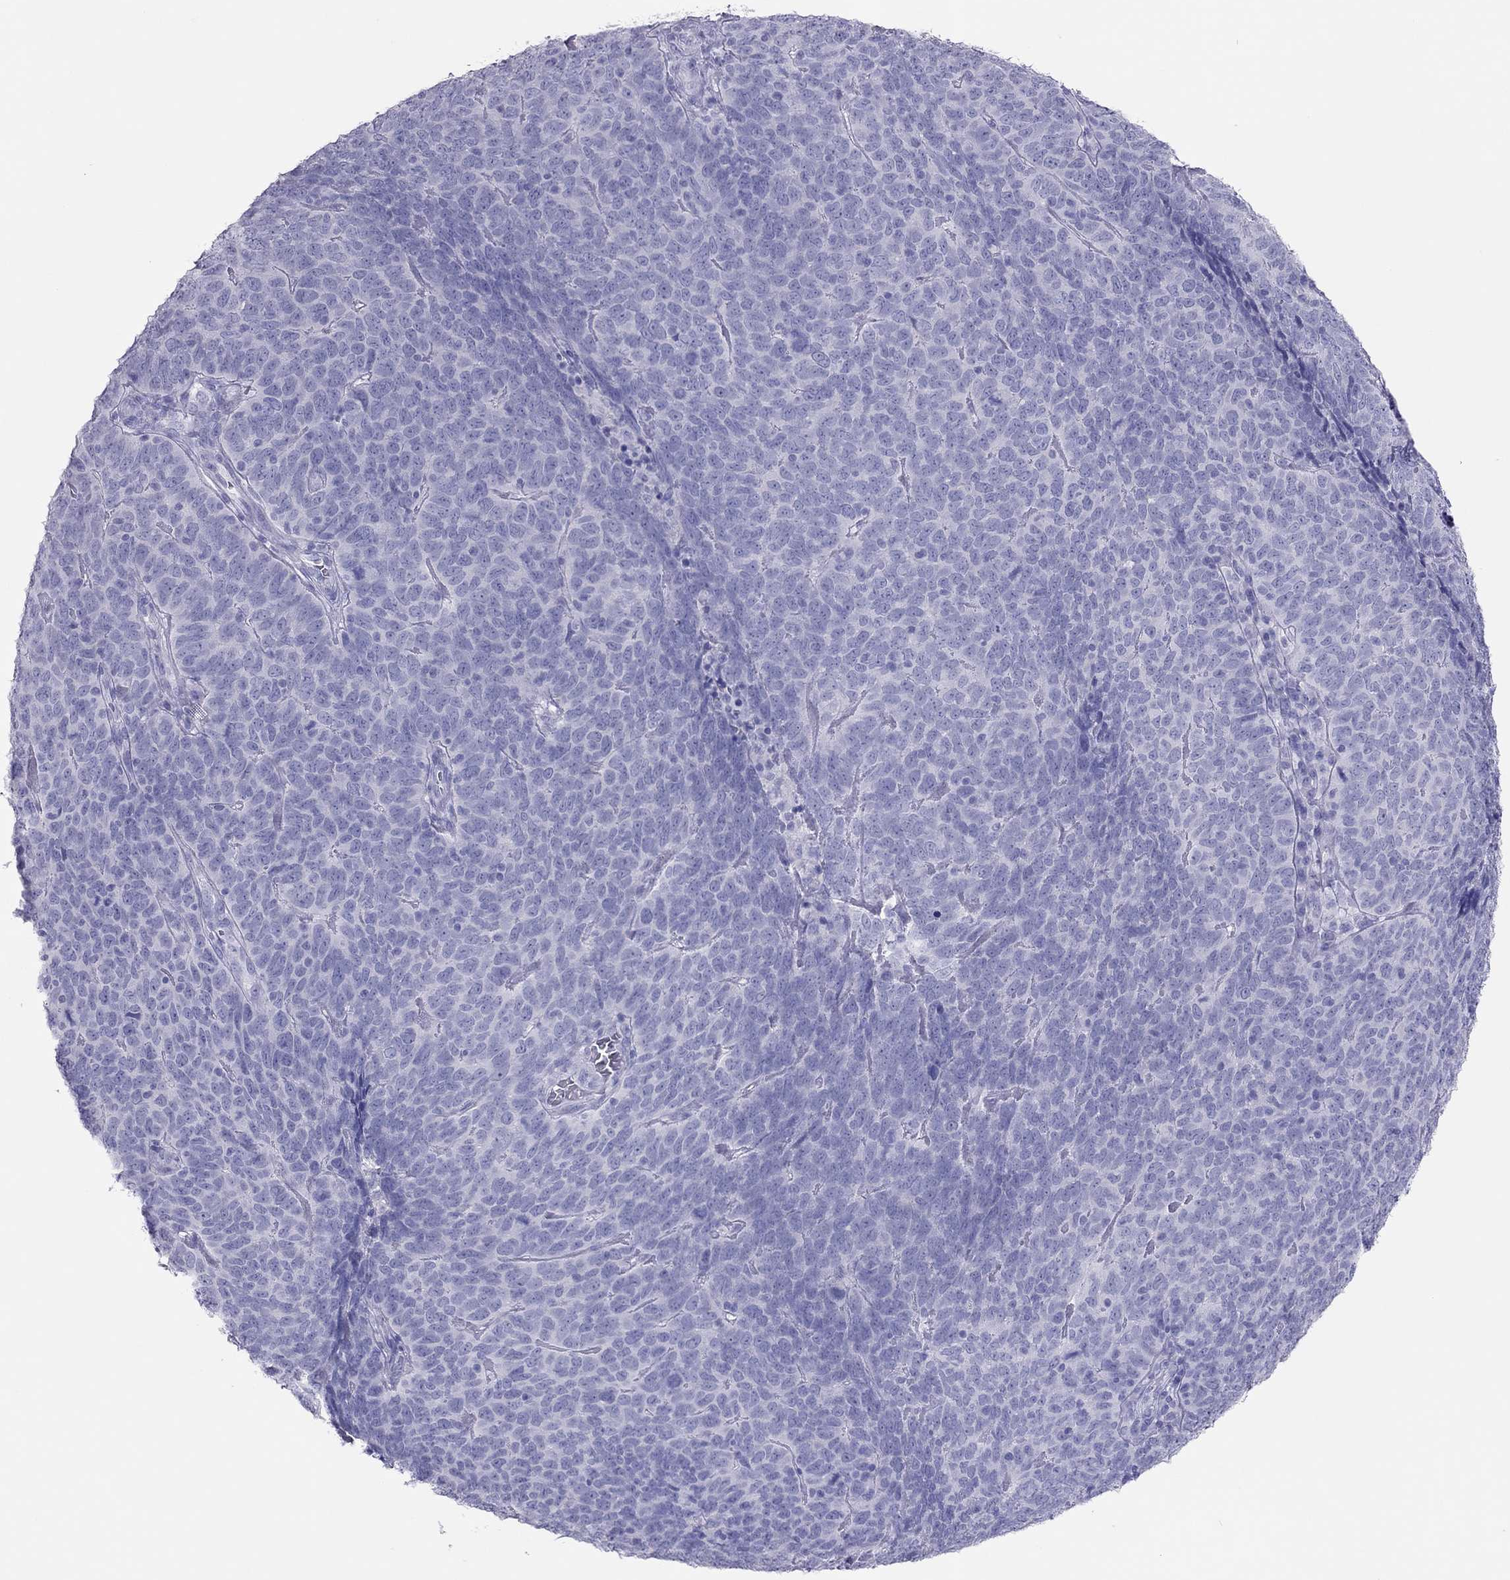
{"staining": {"intensity": "negative", "quantity": "none", "location": "none"}, "tissue": "skin cancer", "cell_type": "Tumor cells", "image_type": "cancer", "snomed": [{"axis": "morphology", "description": "Squamous cell carcinoma, NOS"}, {"axis": "topography", "description": "Skin"}, {"axis": "topography", "description": "Anal"}], "caption": "The image shows no significant expression in tumor cells of skin cancer (squamous cell carcinoma).", "gene": "TSHB", "patient": {"sex": "female", "age": 51}}